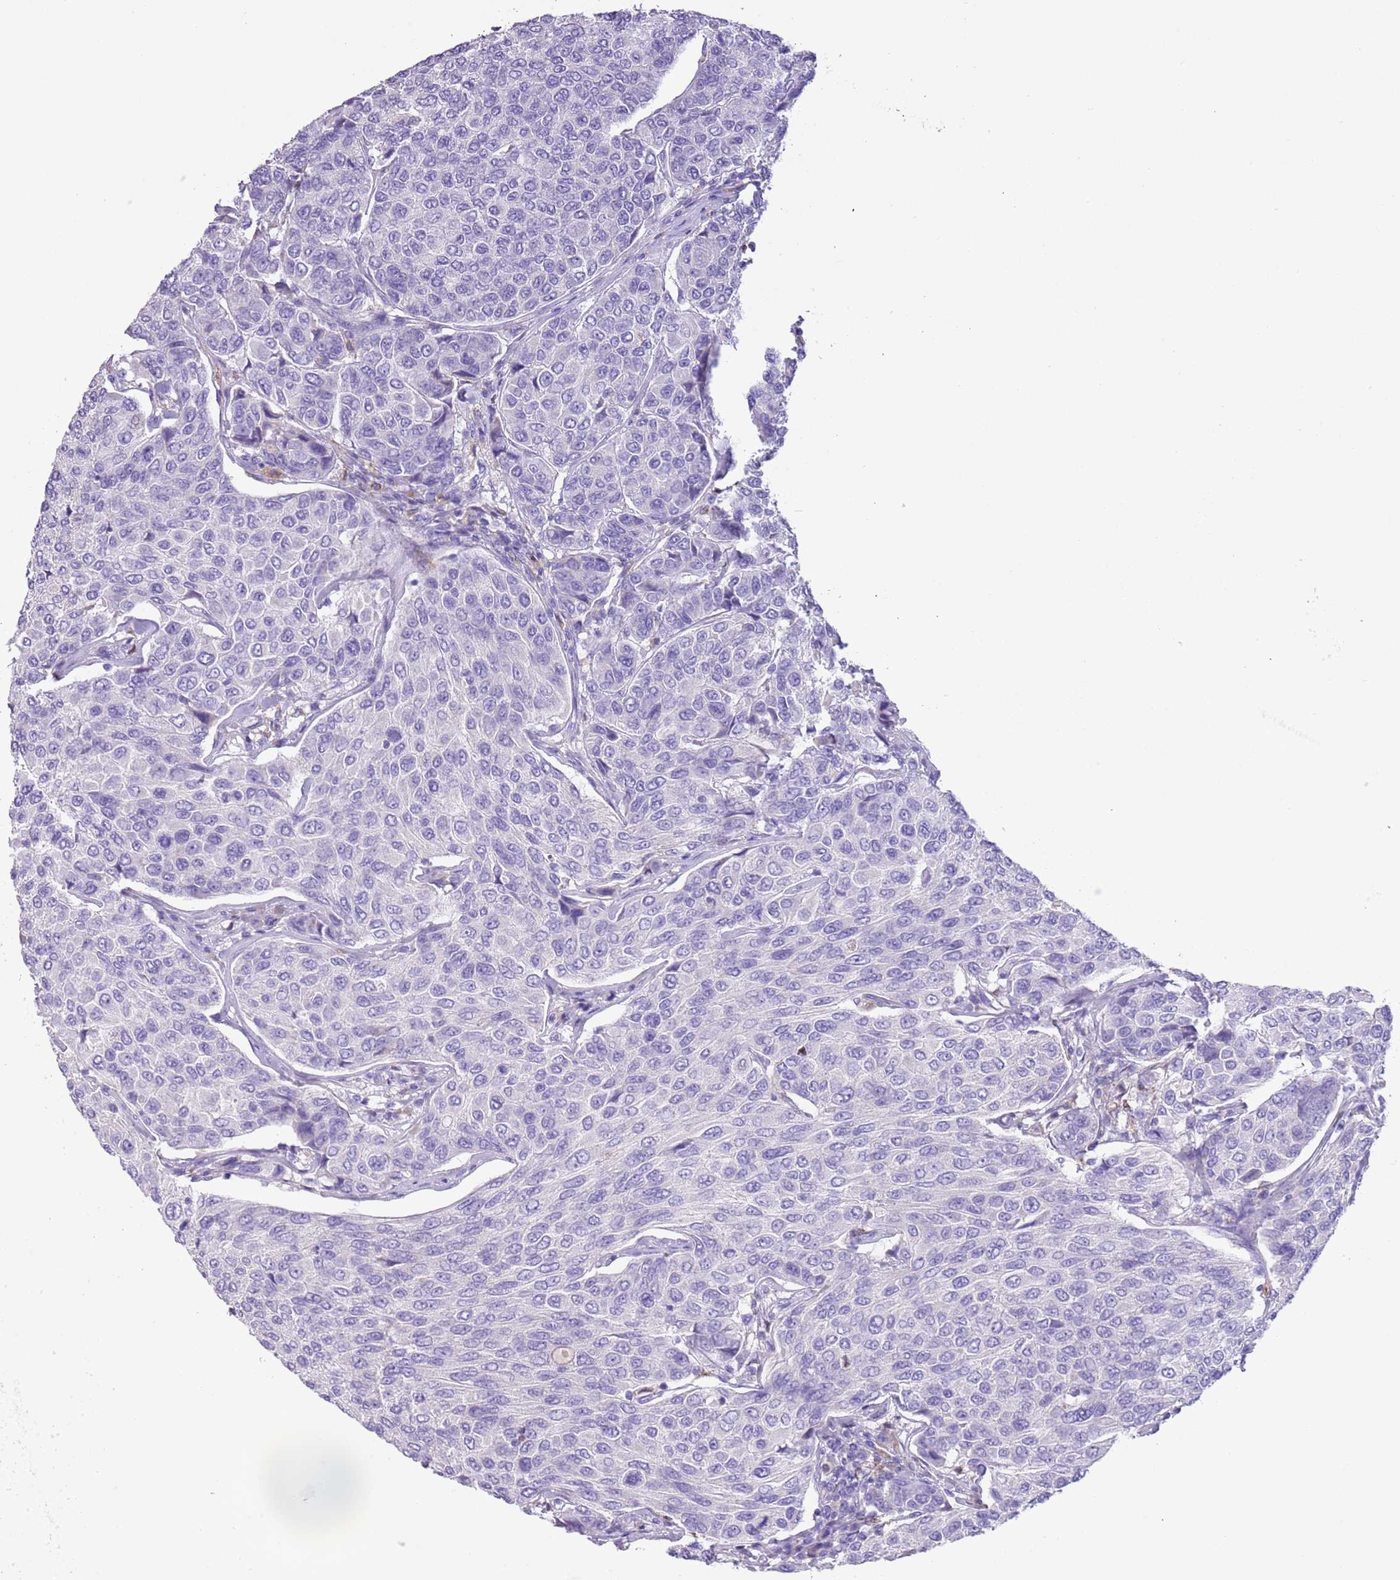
{"staining": {"intensity": "negative", "quantity": "none", "location": "none"}, "tissue": "breast cancer", "cell_type": "Tumor cells", "image_type": "cancer", "snomed": [{"axis": "morphology", "description": "Duct carcinoma"}, {"axis": "topography", "description": "Breast"}], "caption": "Immunohistochemical staining of breast intraductal carcinoma exhibits no significant expression in tumor cells.", "gene": "ZNF697", "patient": {"sex": "female", "age": 55}}